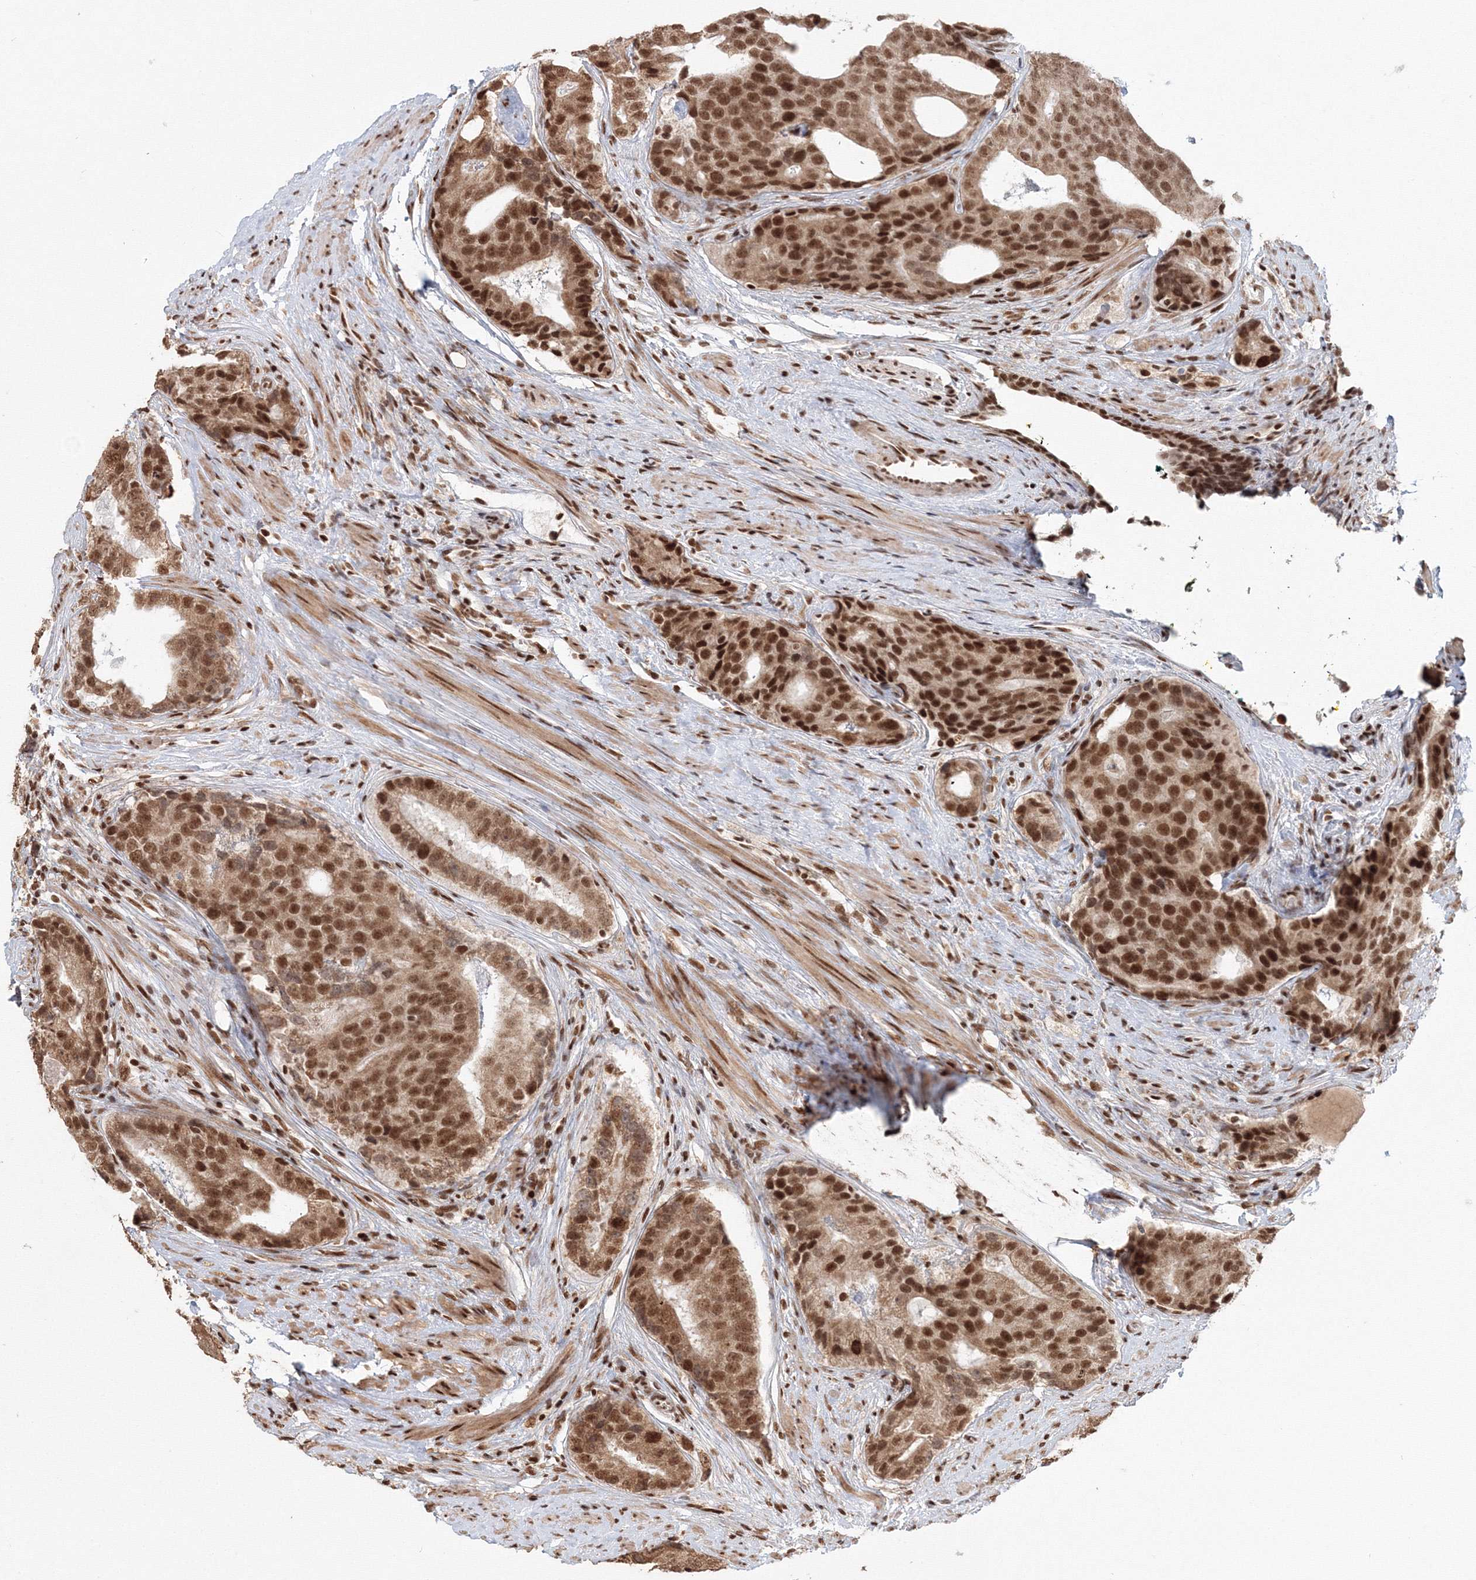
{"staining": {"intensity": "strong", "quantity": ">75%", "location": "nuclear"}, "tissue": "prostate cancer", "cell_type": "Tumor cells", "image_type": "cancer", "snomed": [{"axis": "morphology", "description": "Adenocarcinoma, High grade"}, {"axis": "topography", "description": "Prostate"}], "caption": "Protein expression analysis of human adenocarcinoma (high-grade) (prostate) reveals strong nuclear expression in about >75% of tumor cells.", "gene": "KIF20A", "patient": {"sex": "male", "age": 56}}